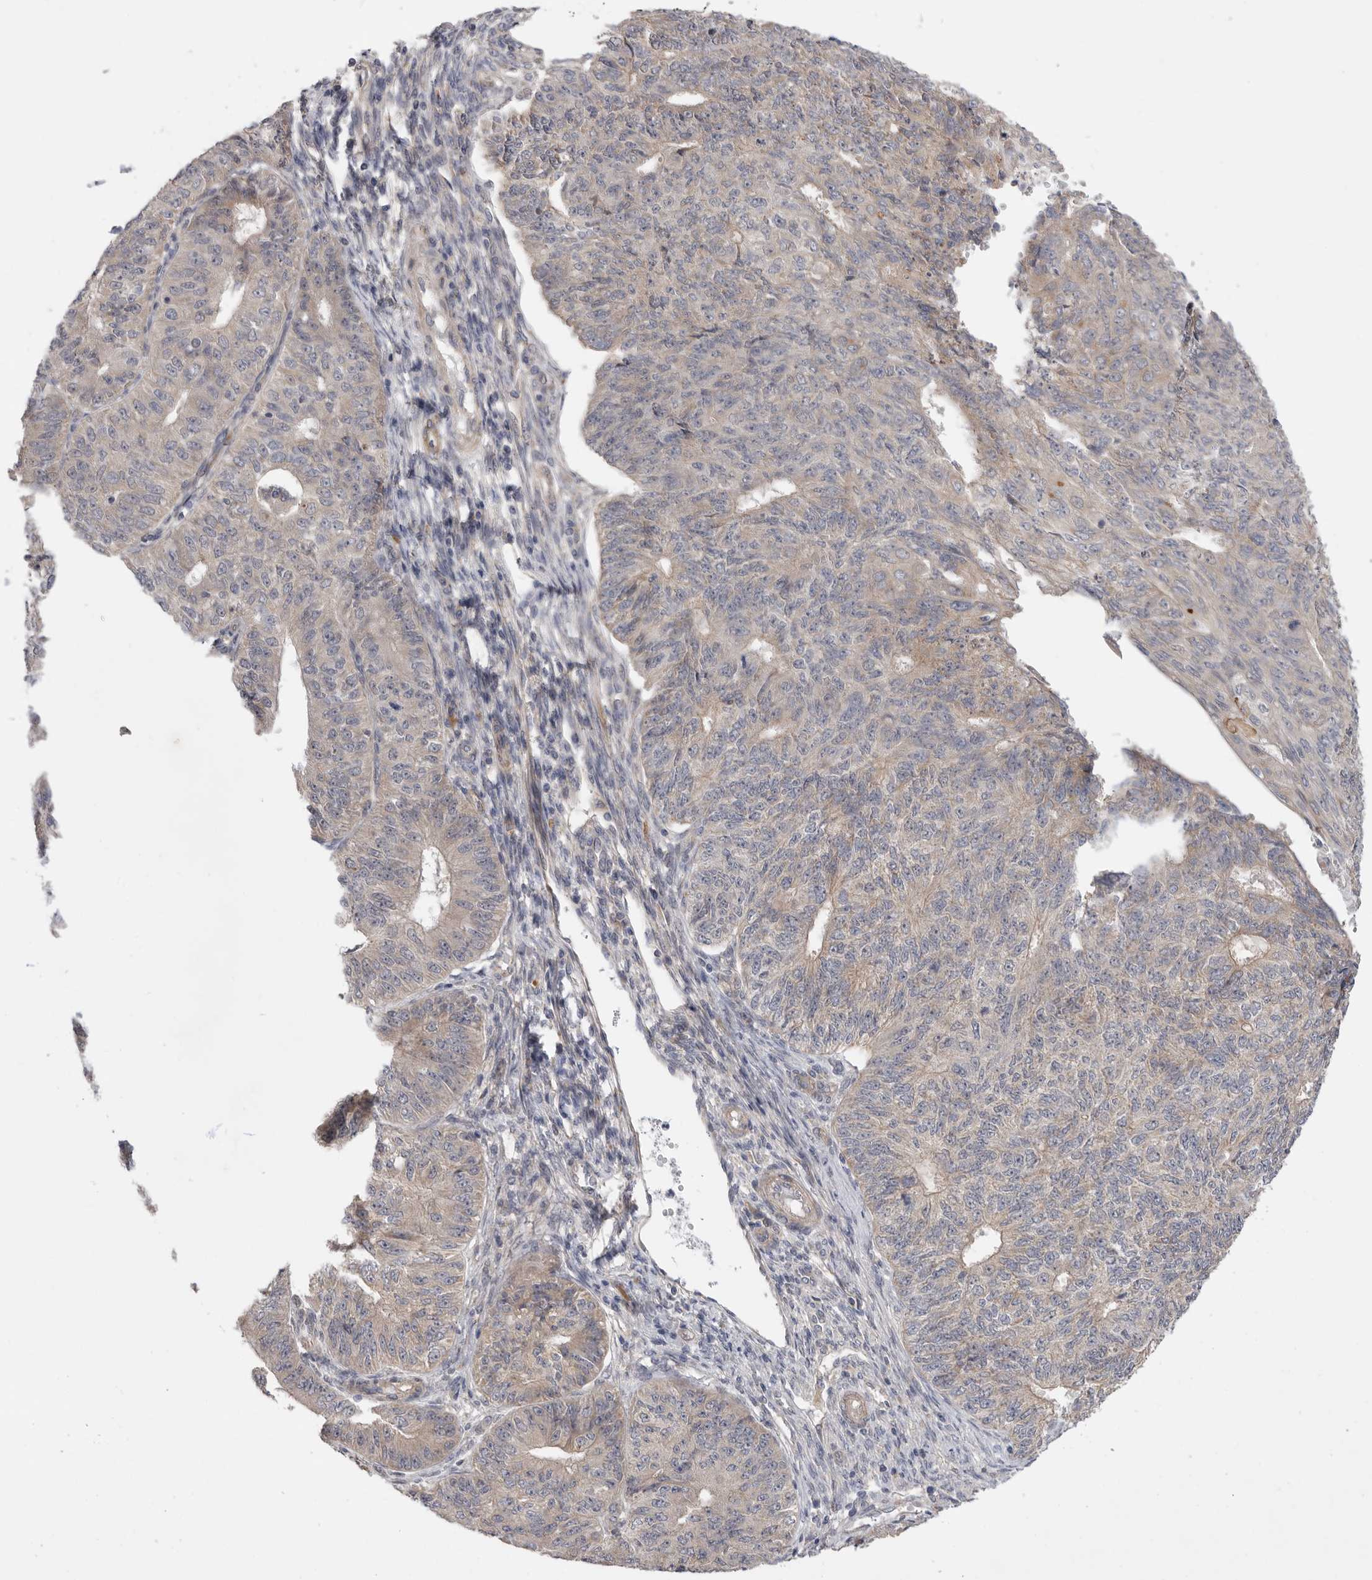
{"staining": {"intensity": "weak", "quantity": ">75%", "location": "cytoplasmic/membranous"}, "tissue": "endometrial cancer", "cell_type": "Tumor cells", "image_type": "cancer", "snomed": [{"axis": "morphology", "description": "Adenocarcinoma, NOS"}, {"axis": "topography", "description": "Endometrium"}], "caption": "Immunohistochemical staining of human adenocarcinoma (endometrial) exhibits low levels of weak cytoplasmic/membranous protein expression in about >75% of tumor cells. (DAB (3,3'-diaminobenzidine) IHC with brightfield microscopy, high magnification).", "gene": "MTFR1L", "patient": {"sex": "female", "age": 32}}